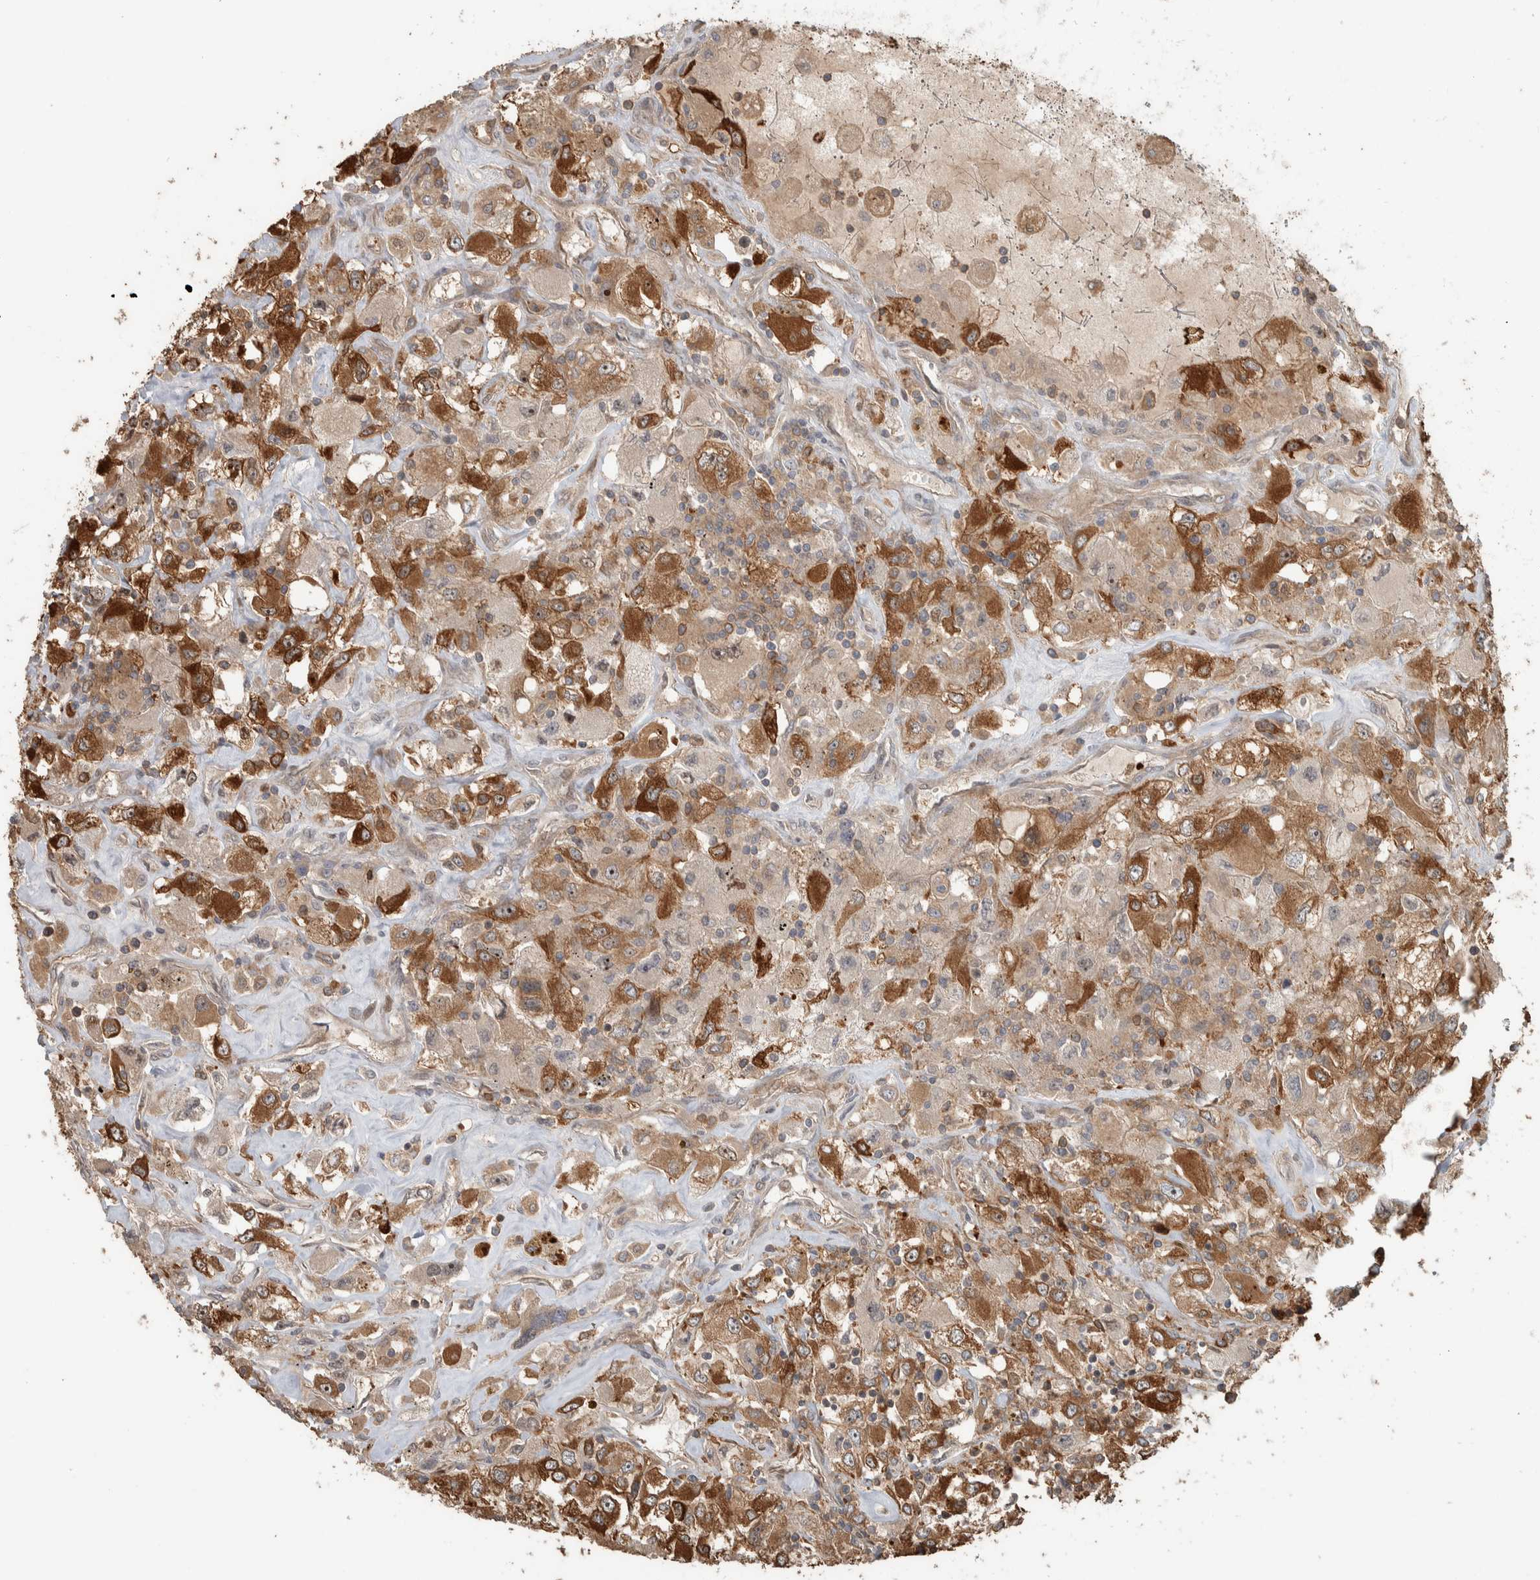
{"staining": {"intensity": "strong", "quantity": ">75%", "location": "cytoplasmic/membranous"}, "tissue": "renal cancer", "cell_type": "Tumor cells", "image_type": "cancer", "snomed": [{"axis": "morphology", "description": "Adenocarcinoma, NOS"}, {"axis": "topography", "description": "Kidney"}], "caption": "Brown immunohistochemical staining in human adenocarcinoma (renal) demonstrates strong cytoplasmic/membranous staining in approximately >75% of tumor cells.", "gene": "CNTROB", "patient": {"sex": "female", "age": 52}}